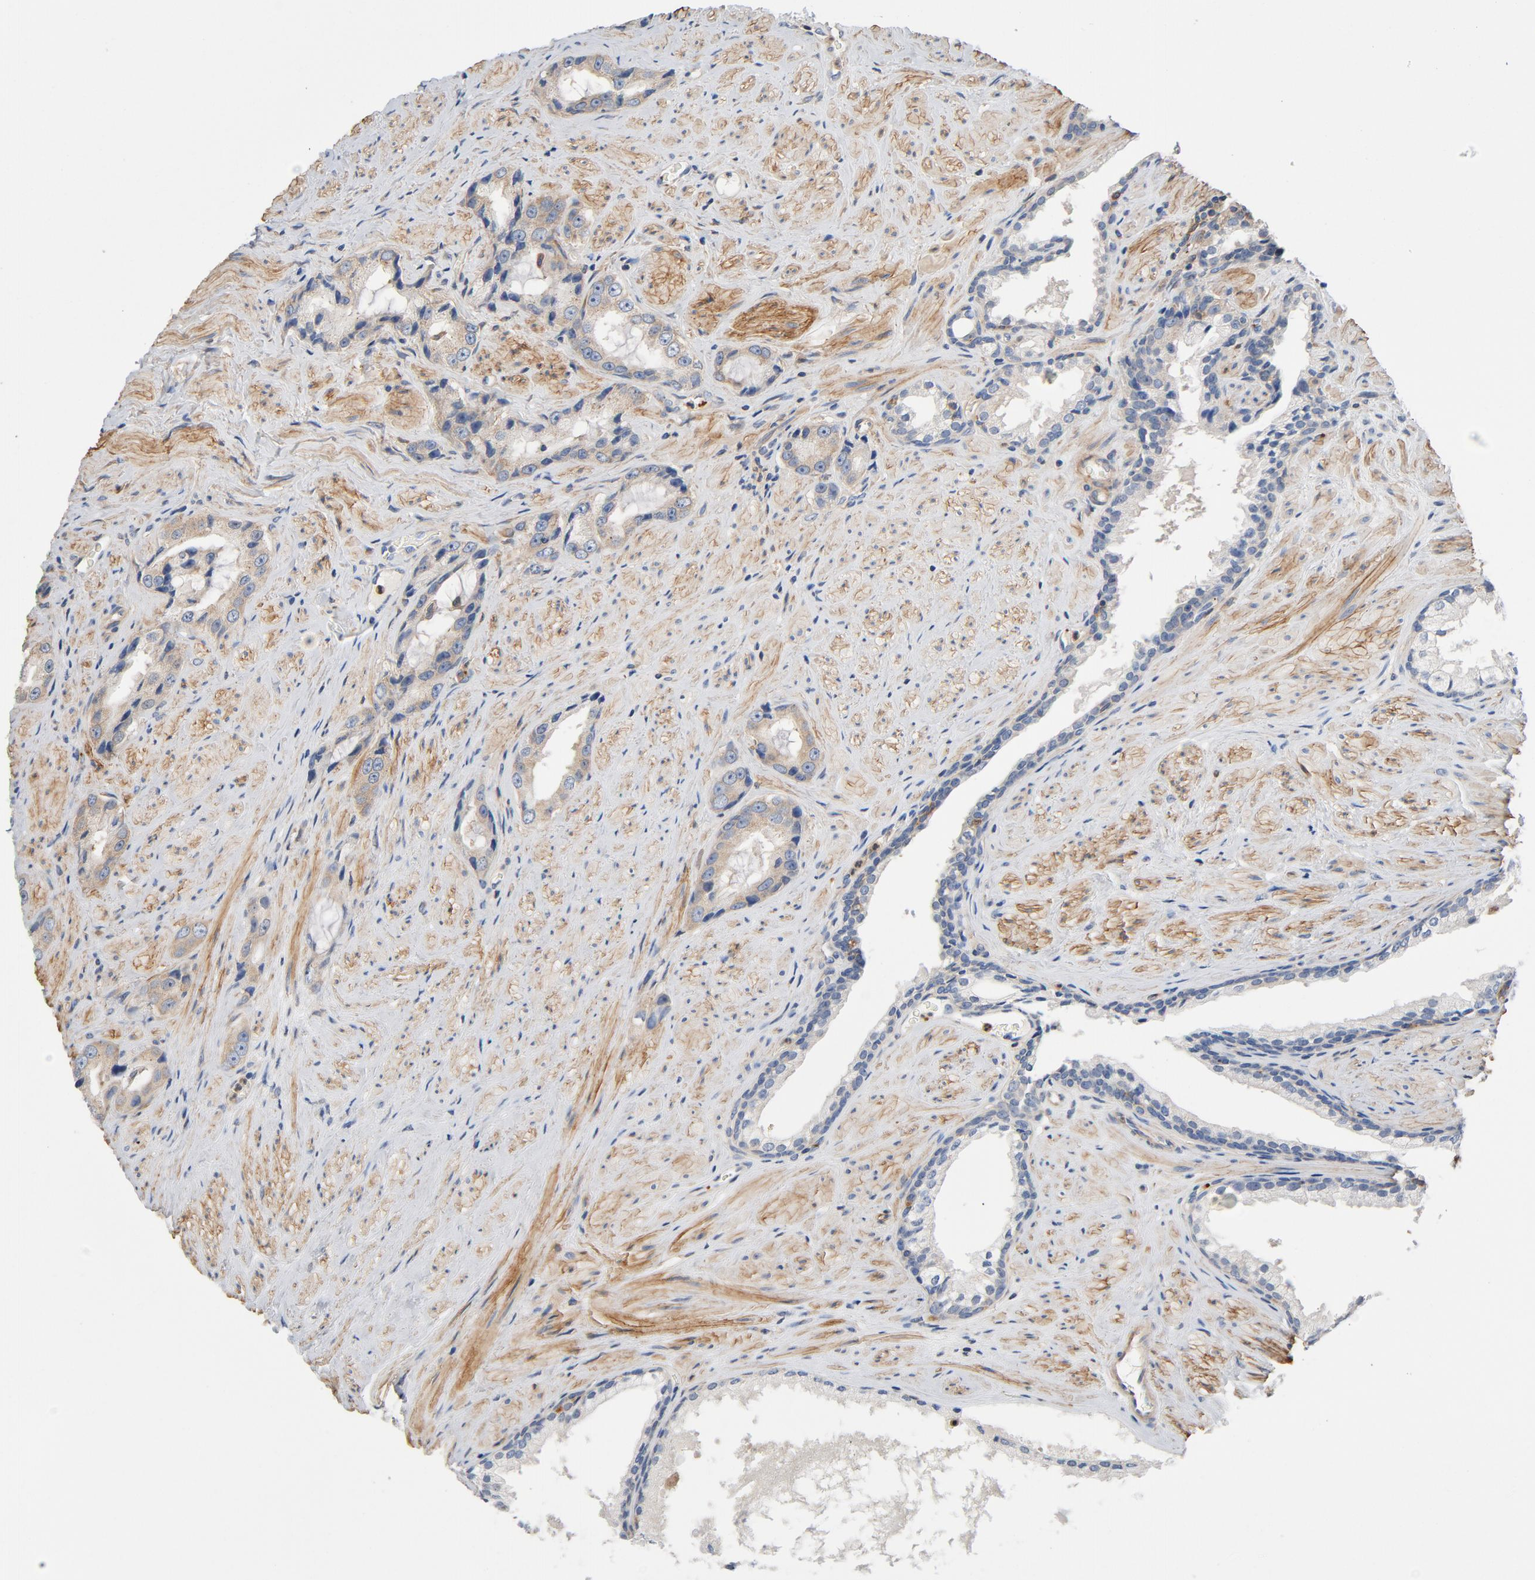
{"staining": {"intensity": "weak", "quantity": "25%-75%", "location": "cytoplasmic/membranous"}, "tissue": "prostate cancer", "cell_type": "Tumor cells", "image_type": "cancer", "snomed": [{"axis": "morphology", "description": "Adenocarcinoma, Medium grade"}, {"axis": "topography", "description": "Prostate"}], "caption": "The histopathology image demonstrates staining of prostate cancer (adenocarcinoma (medium-grade)), revealing weak cytoplasmic/membranous protein staining (brown color) within tumor cells.", "gene": "ILK", "patient": {"sex": "male", "age": 60}}